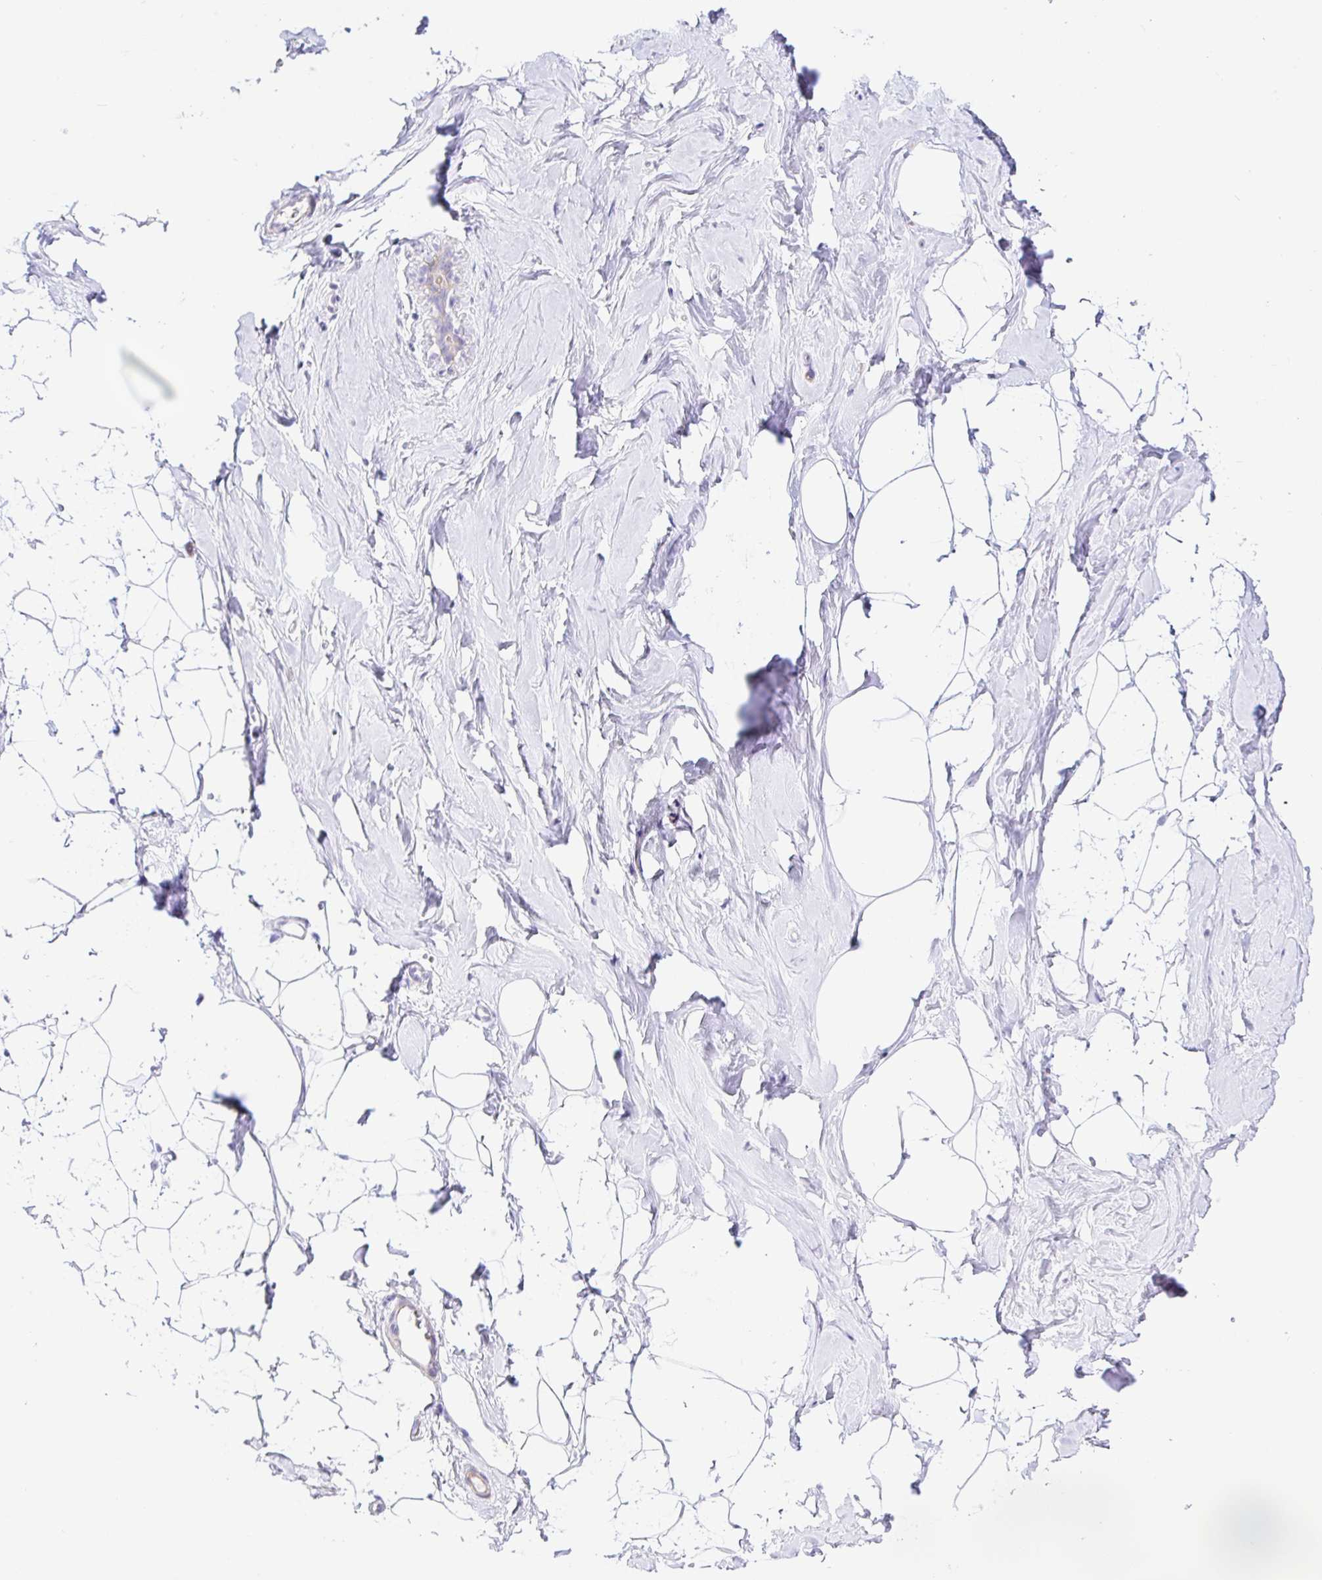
{"staining": {"intensity": "negative", "quantity": "none", "location": "none"}, "tissue": "breast", "cell_type": "Adipocytes", "image_type": "normal", "snomed": [{"axis": "morphology", "description": "Normal tissue, NOS"}, {"axis": "topography", "description": "Breast"}], "caption": "Adipocytes are negative for protein expression in unremarkable human breast. (IHC, brightfield microscopy, high magnification).", "gene": "PINLYP", "patient": {"sex": "female", "age": 32}}